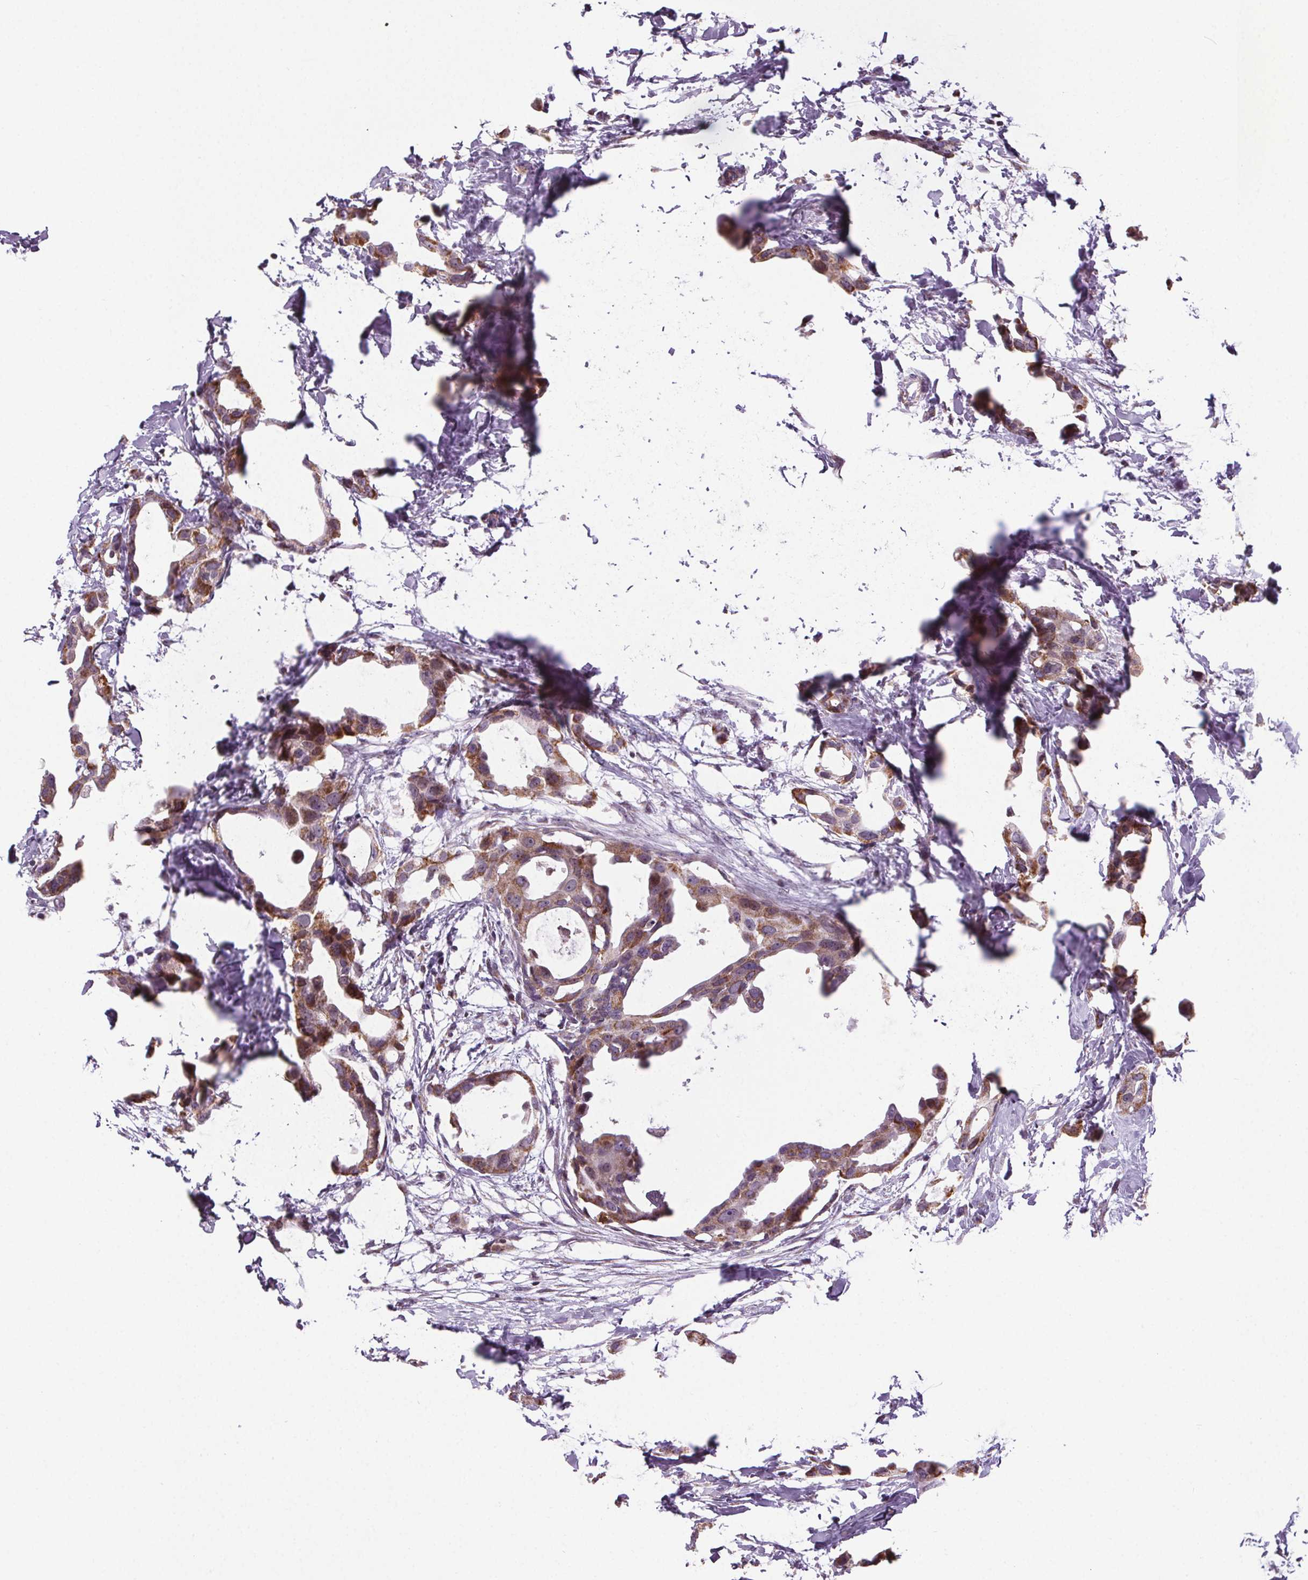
{"staining": {"intensity": "moderate", "quantity": ">75%", "location": "cytoplasmic/membranous"}, "tissue": "breast cancer", "cell_type": "Tumor cells", "image_type": "cancer", "snomed": [{"axis": "morphology", "description": "Duct carcinoma"}, {"axis": "topography", "description": "Breast"}], "caption": "Immunohistochemical staining of human intraductal carcinoma (breast) exhibits medium levels of moderate cytoplasmic/membranous protein positivity in about >75% of tumor cells.", "gene": "SUCLA2", "patient": {"sex": "female", "age": 38}}